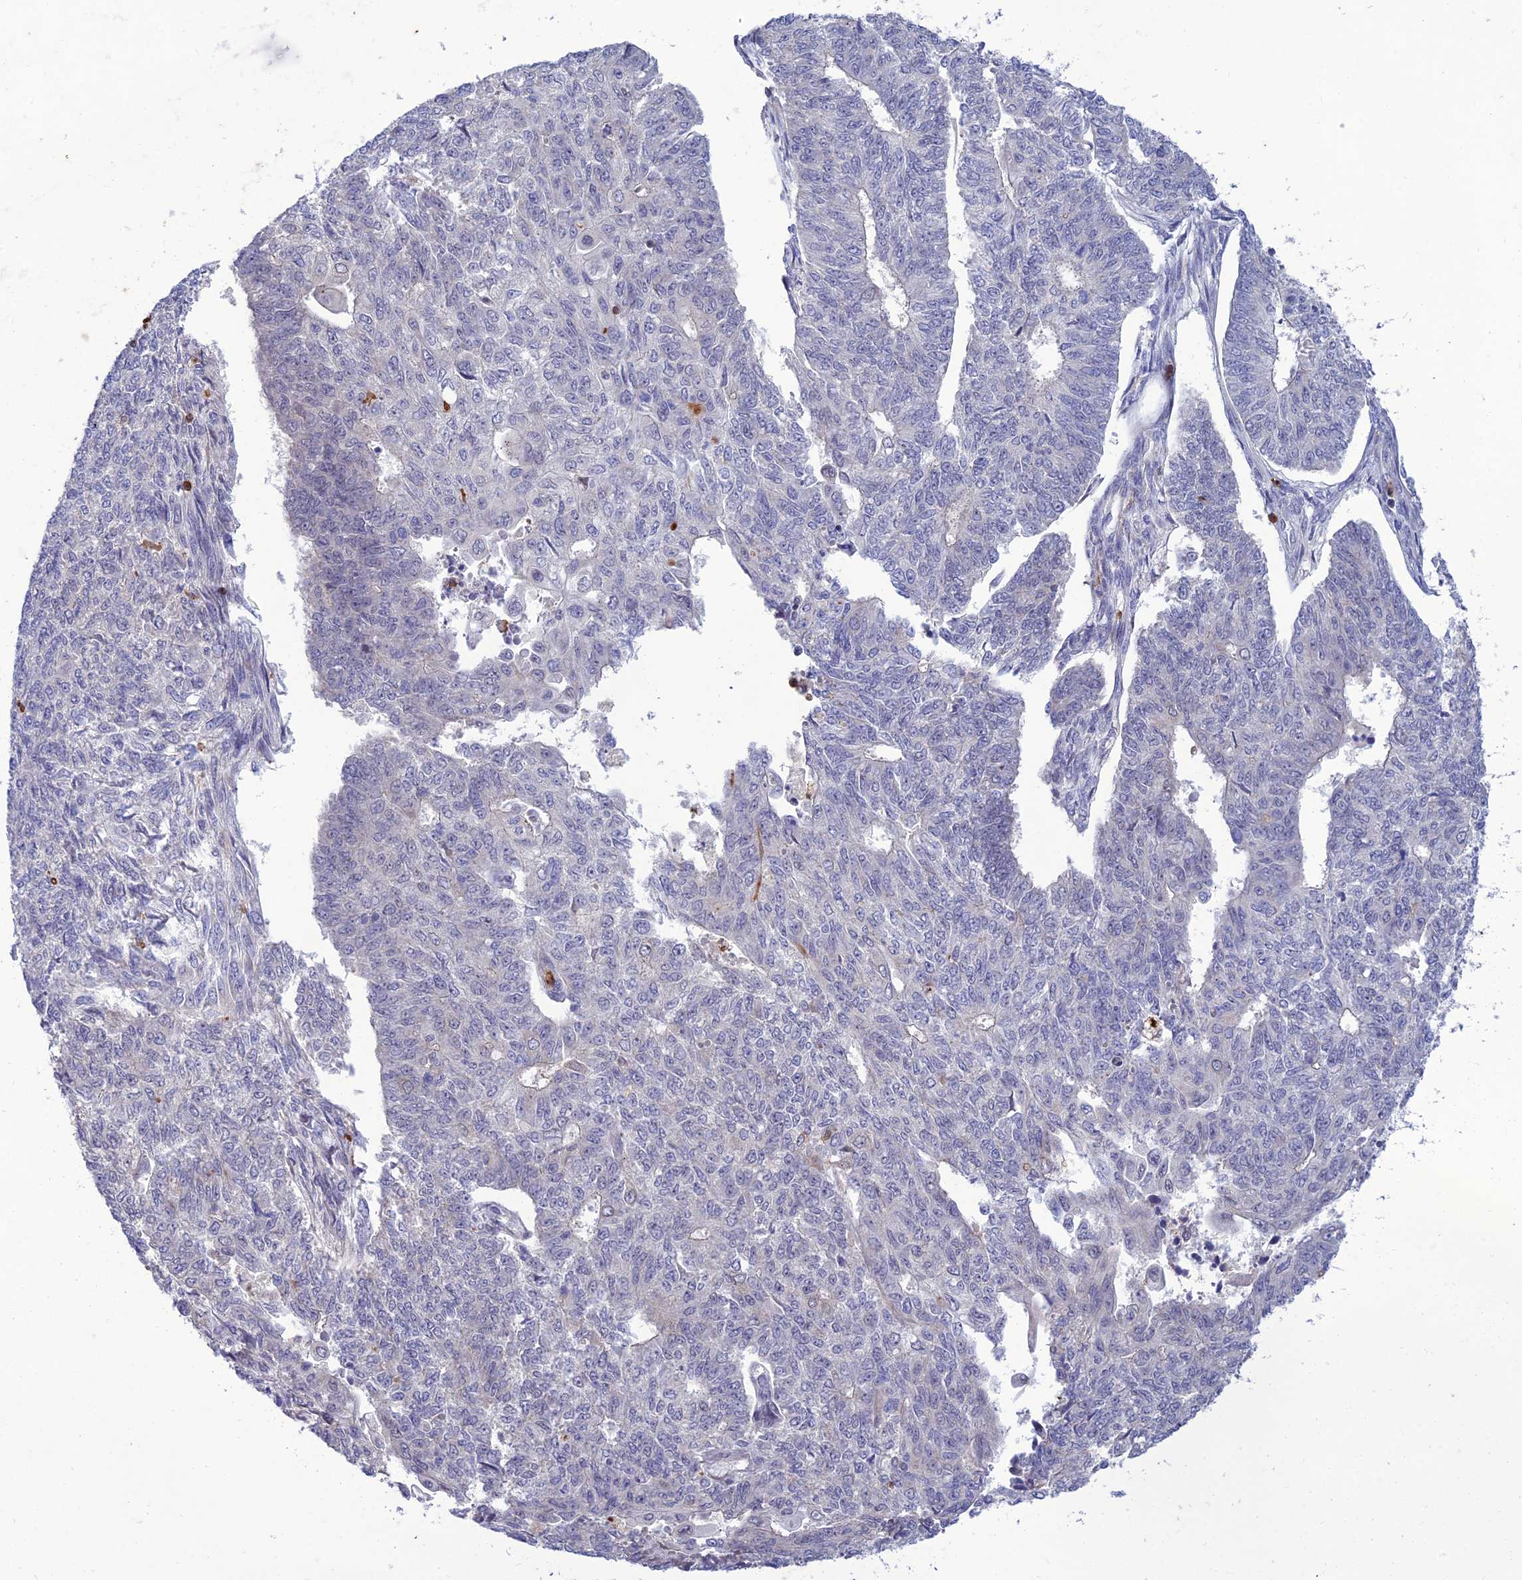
{"staining": {"intensity": "negative", "quantity": "none", "location": "none"}, "tissue": "endometrial cancer", "cell_type": "Tumor cells", "image_type": "cancer", "snomed": [{"axis": "morphology", "description": "Adenocarcinoma, NOS"}, {"axis": "topography", "description": "Endometrium"}], "caption": "A histopathology image of human endometrial cancer is negative for staining in tumor cells. (DAB immunohistochemistry, high magnification).", "gene": "FAM76A", "patient": {"sex": "female", "age": 32}}